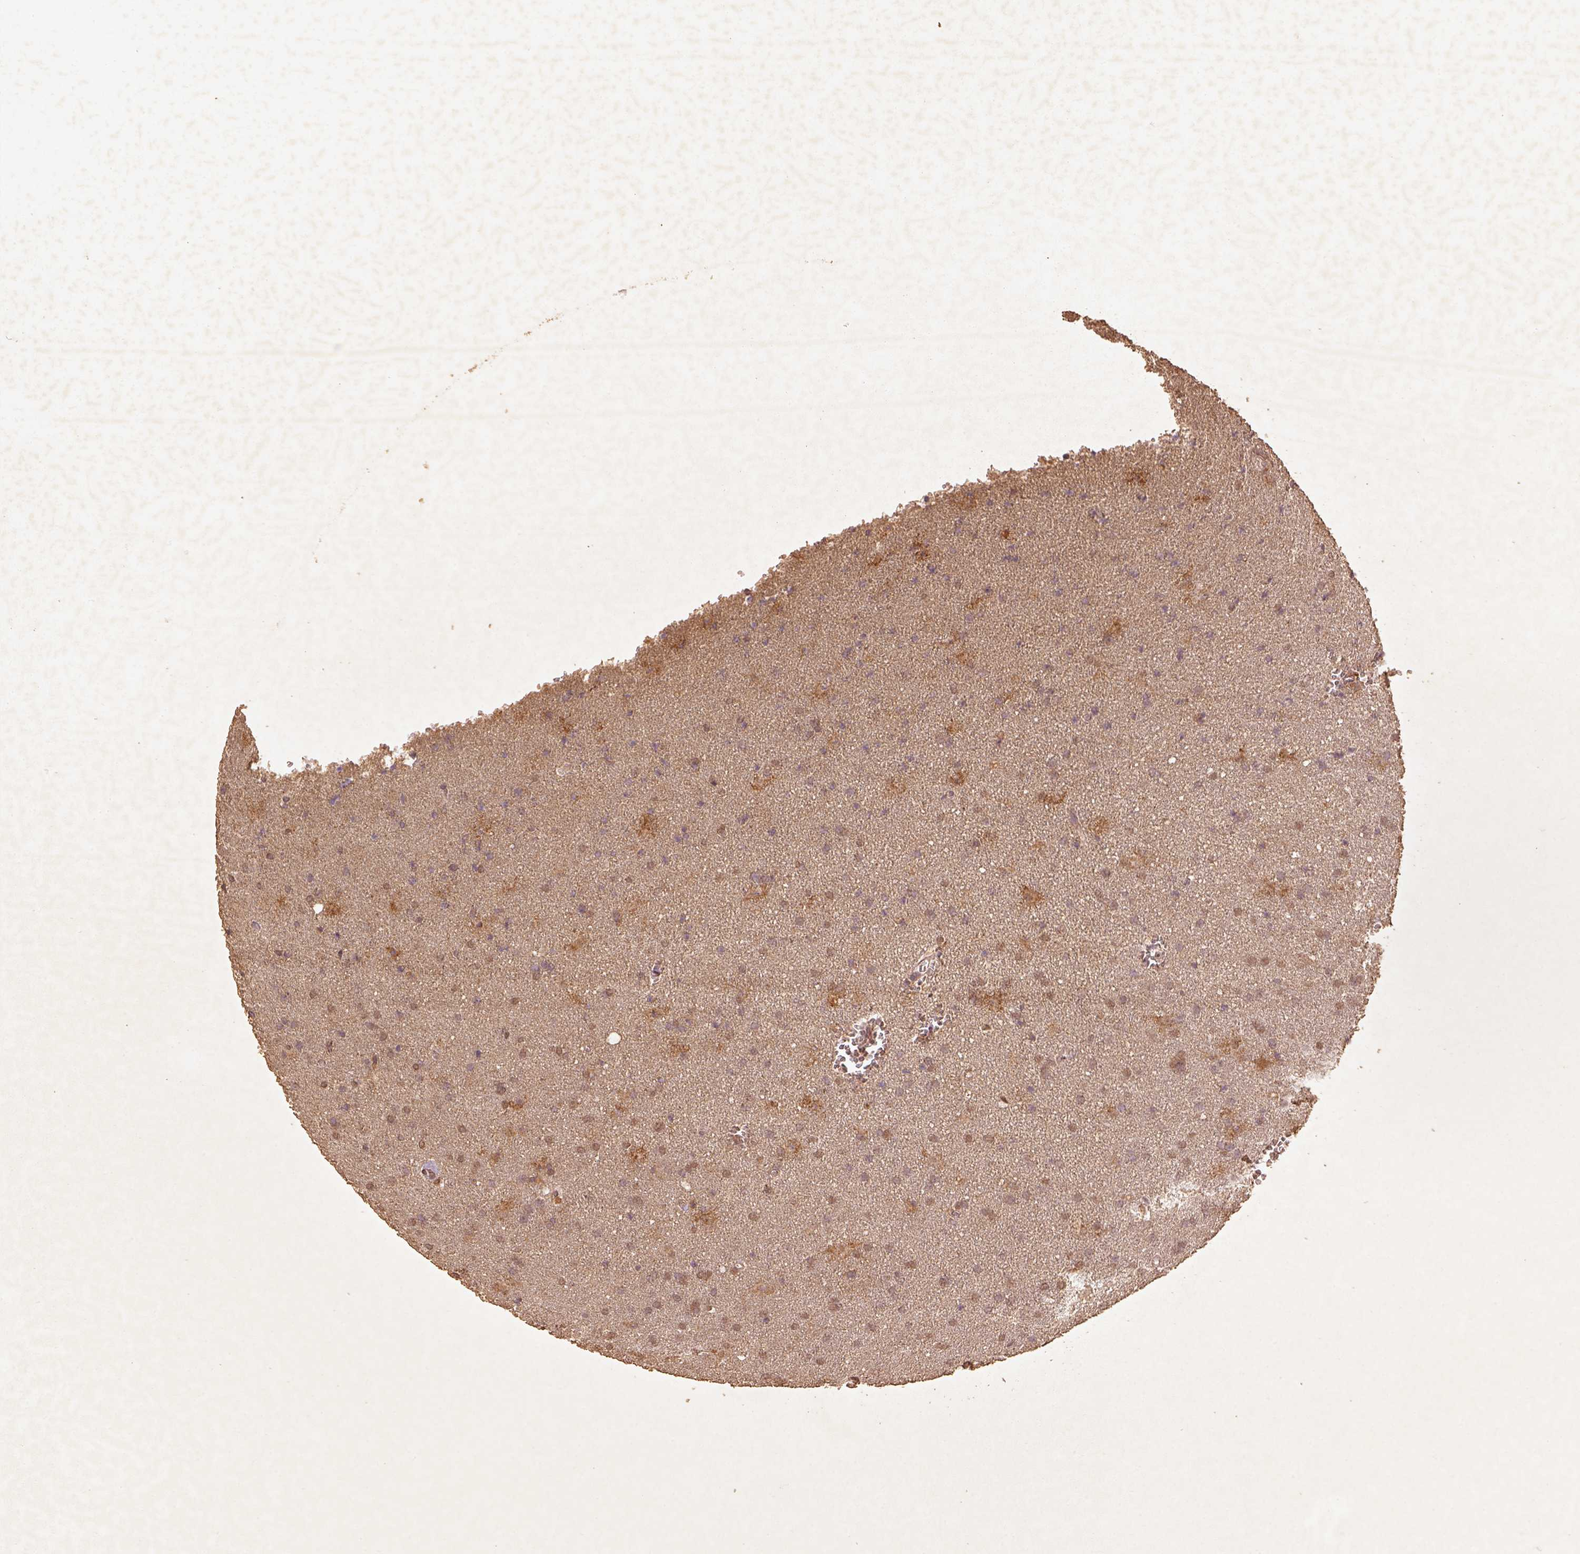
{"staining": {"intensity": "weak", "quantity": "<25%", "location": "cytoplasmic/membranous"}, "tissue": "glioma", "cell_type": "Tumor cells", "image_type": "cancer", "snomed": [{"axis": "morphology", "description": "Glioma, malignant, Low grade"}, {"axis": "topography", "description": "Brain"}], "caption": "An immunohistochemistry histopathology image of malignant glioma (low-grade) is shown. There is no staining in tumor cells of malignant glioma (low-grade).", "gene": "AP2B1", "patient": {"sex": "male", "age": 58}}